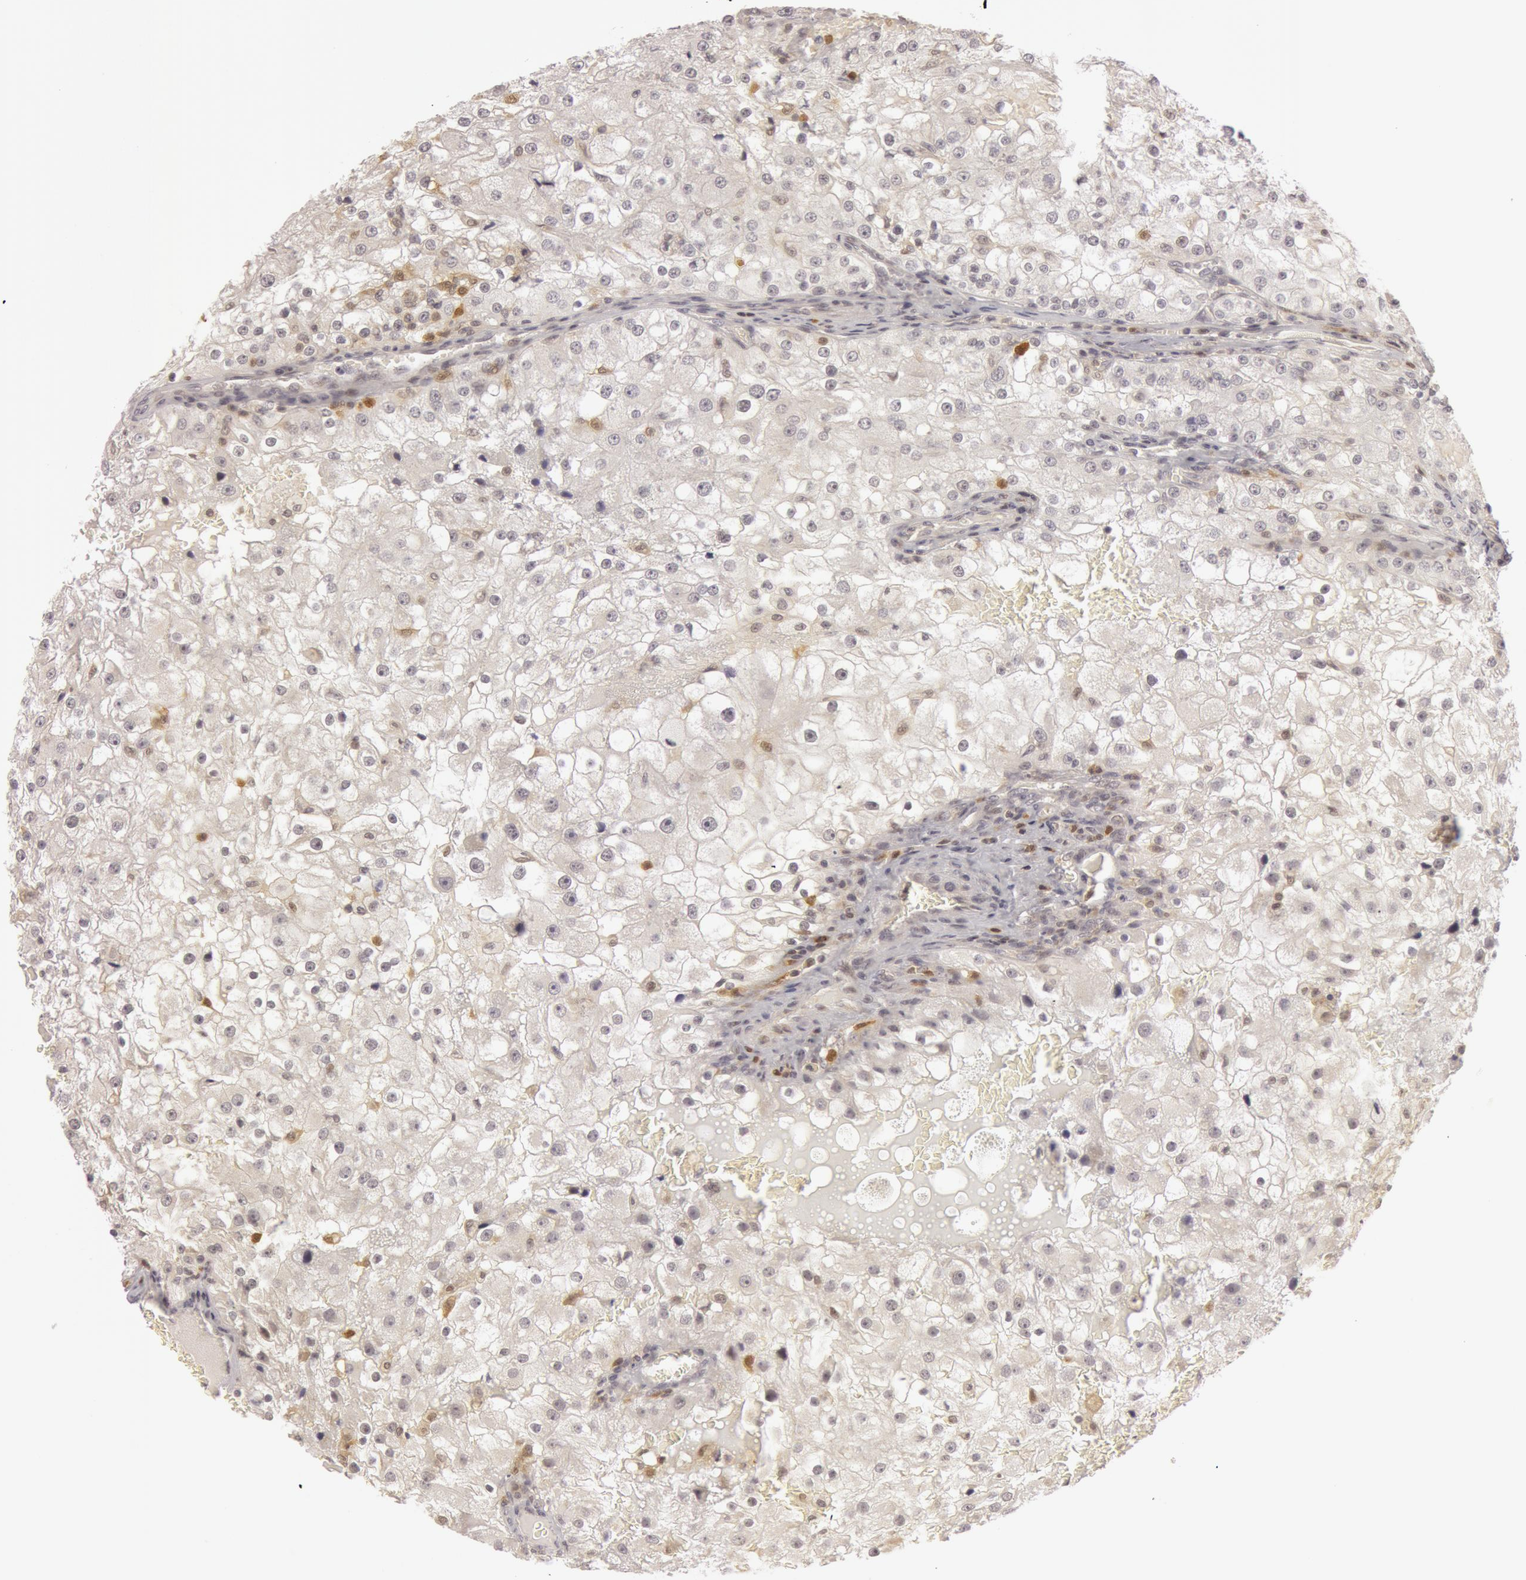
{"staining": {"intensity": "negative", "quantity": "none", "location": "none"}, "tissue": "renal cancer", "cell_type": "Tumor cells", "image_type": "cancer", "snomed": [{"axis": "morphology", "description": "Adenocarcinoma, NOS"}, {"axis": "topography", "description": "Kidney"}], "caption": "This is an immunohistochemistry histopathology image of renal cancer. There is no expression in tumor cells.", "gene": "OASL", "patient": {"sex": "female", "age": 74}}